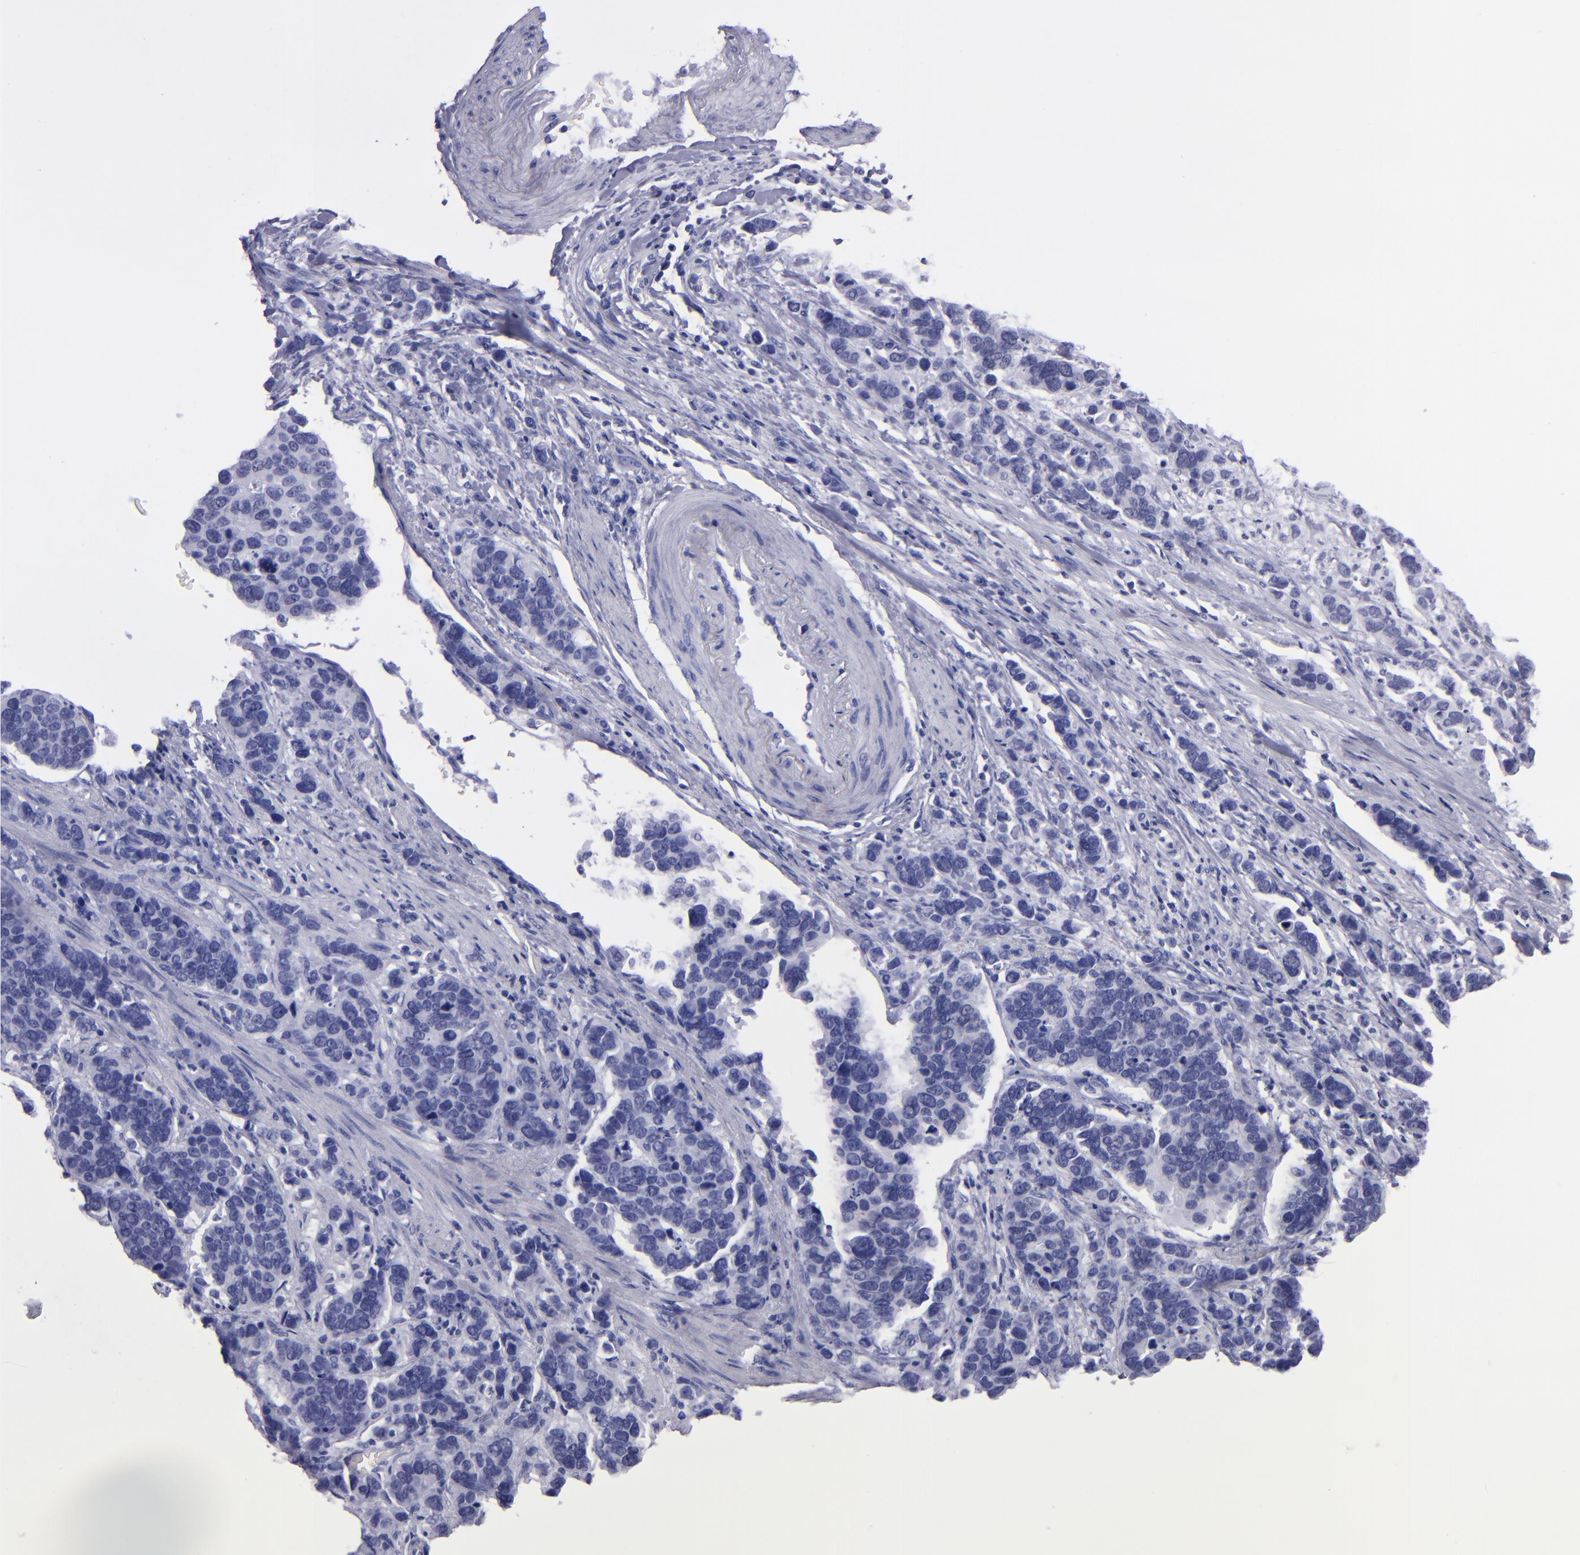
{"staining": {"intensity": "negative", "quantity": "none", "location": "none"}, "tissue": "stomach cancer", "cell_type": "Tumor cells", "image_type": "cancer", "snomed": [{"axis": "morphology", "description": "Adenocarcinoma, NOS"}, {"axis": "topography", "description": "Stomach, upper"}], "caption": "The image exhibits no staining of tumor cells in stomach adenocarcinoma. (DAB immunohistochemistry with hematoxylin counter stain).", "gene": "CD37", "patient": {"sex": "male", "age": 71}}